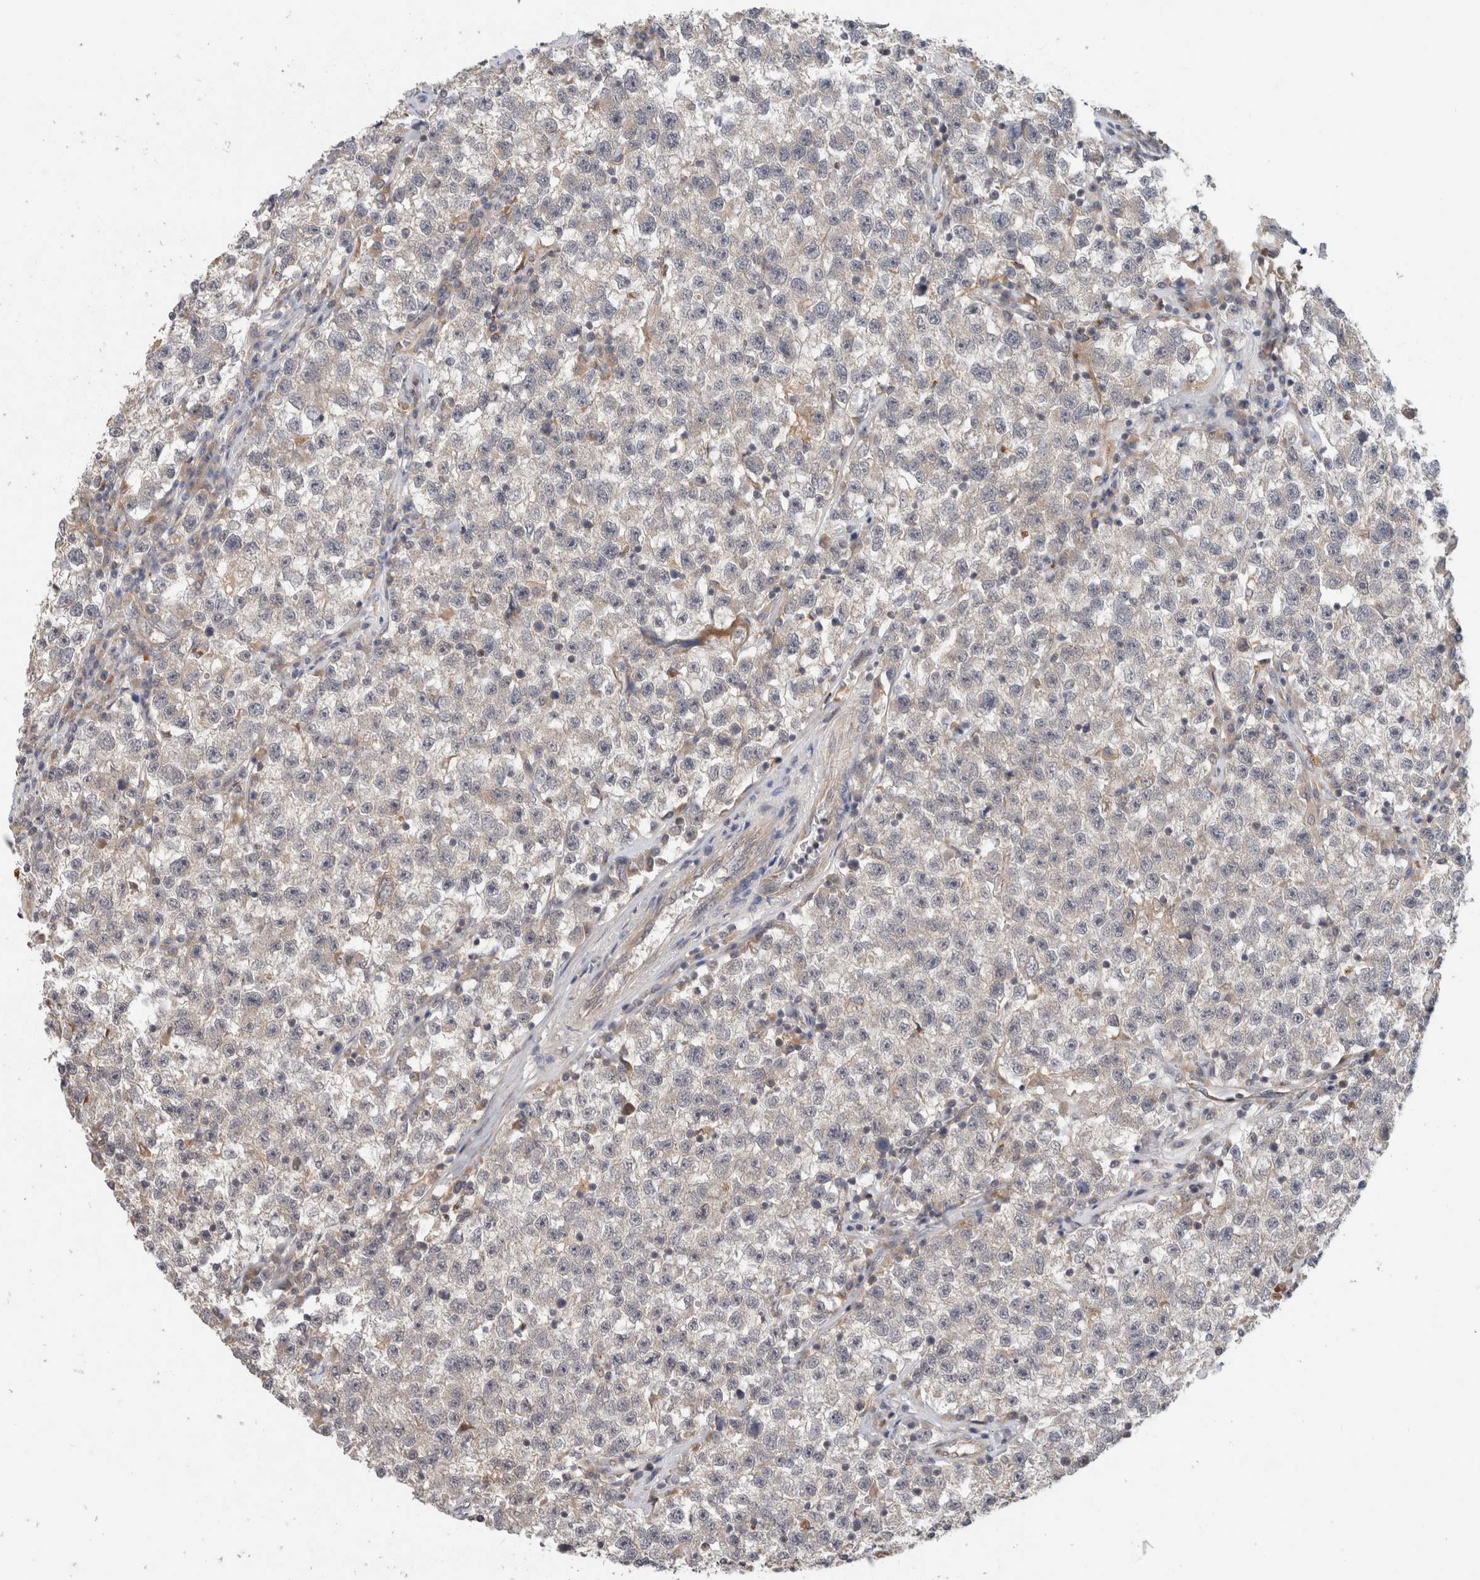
{"staining": {"intensity": "negative", "quantity": "none", "location": "none"}, "tissue": "testis cancer", "cell_type": "Tumor cells", "image_type": "cancer", "snomed": [{"axis": "morphology", "description": "Seminoma, NOS"}, {"axis": "topography", "description": "Testis"}], "caption": "An immunohistochemistry micrograph of testis cancer is shown. There is no staining in tumor cells of testis cancer.", "gene": "SGK1", "patient": {"sex": "male", "age": 22}}